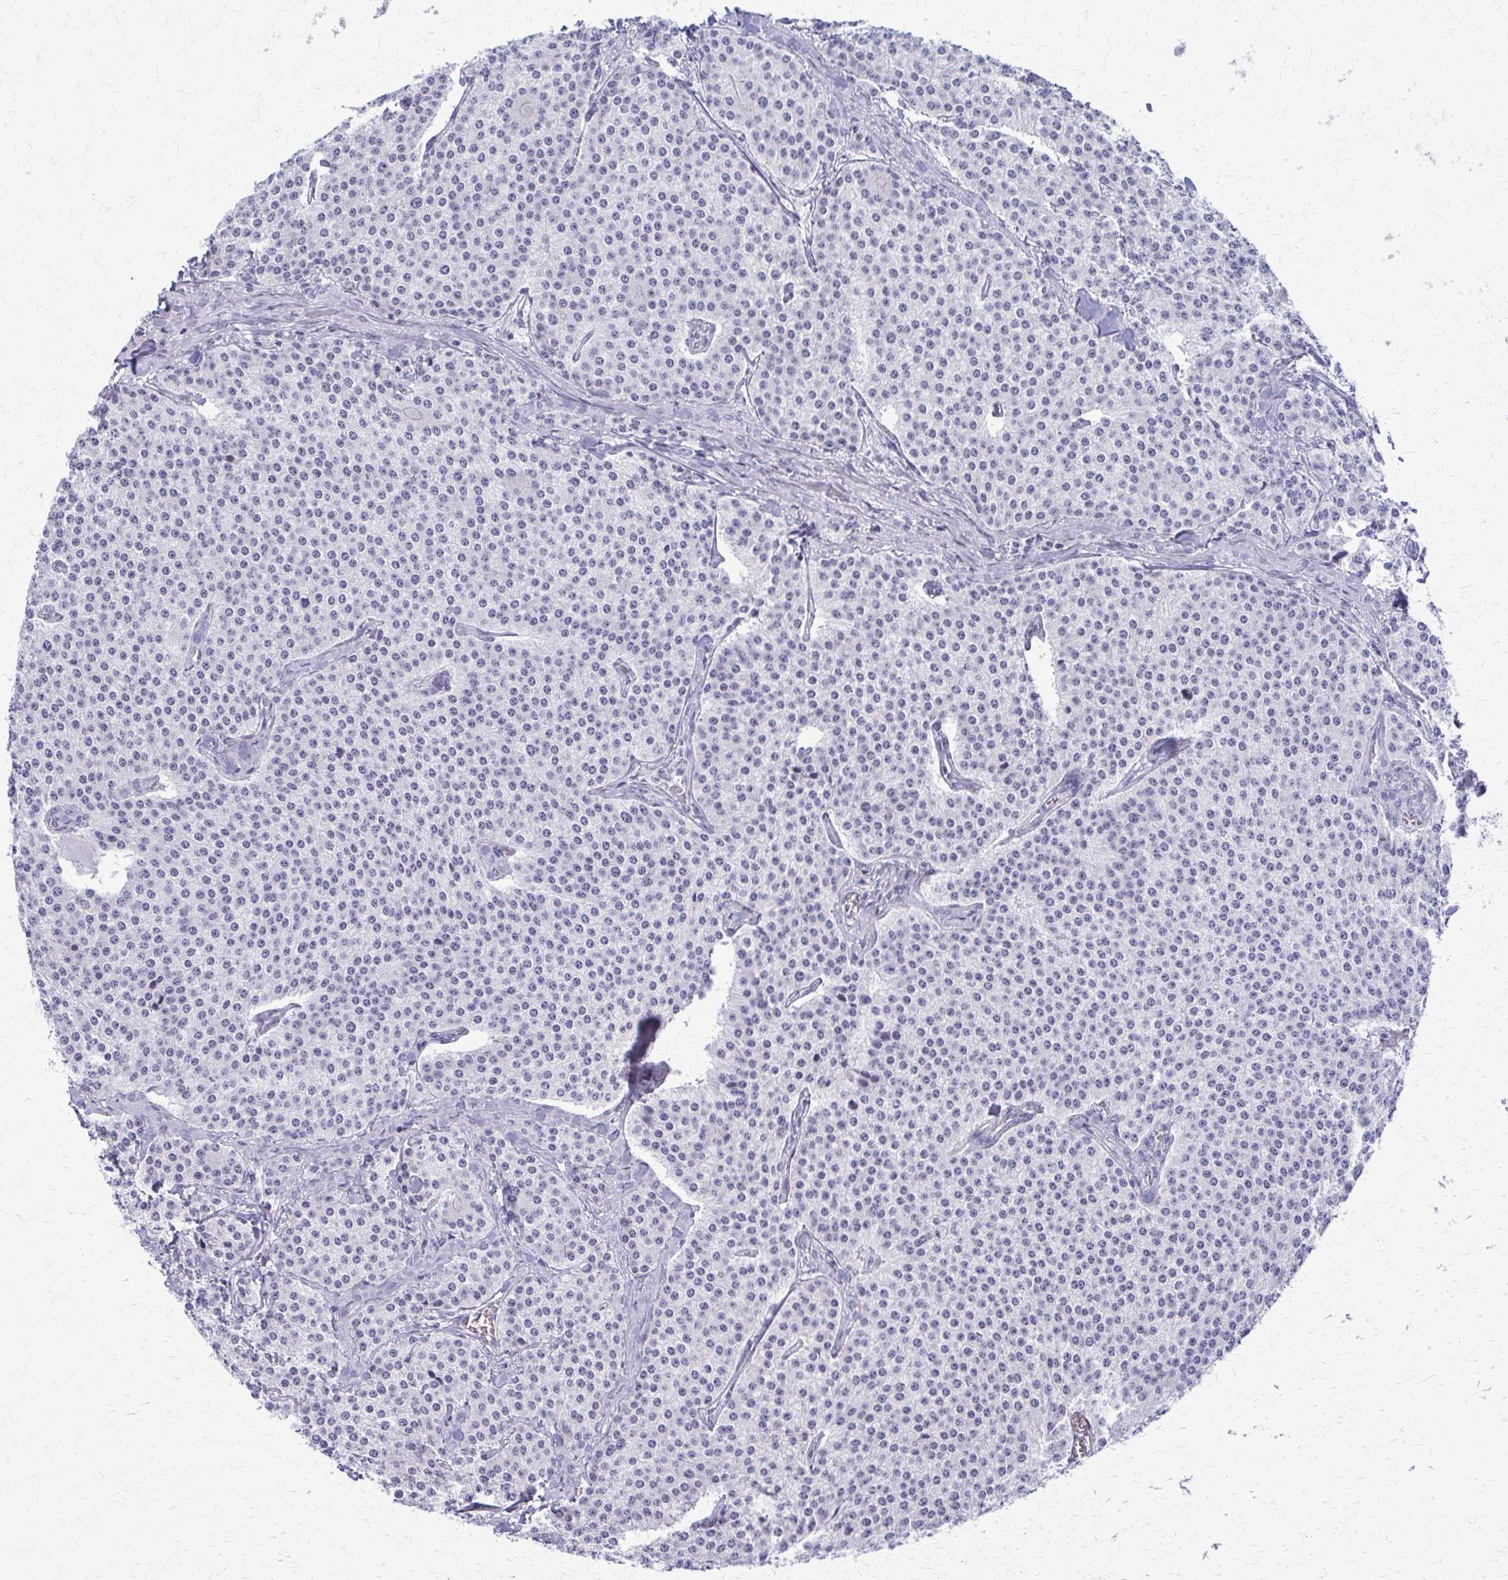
{"staining": {"intensity": "negative", "quantity": "none", "location": "none"}, "tissue": "carcinoid", "cell_type": "Tumor cells", "image_type": "cancer", "snomed": [{"axis": "morphology", "description": "Carcinoid, malignant, NOS"}, {"axis": "topography", "description": "Small intestine"}], "caption": "Tumor cells show no significant protein expression in malignant carcinoid. (DAB (3,3'-diaminobenzidine) IHC visualized using brightfield microscopy, high magnification).", "gene": "ACSM2B", "patient": {"sex": "female", "age": 64}}